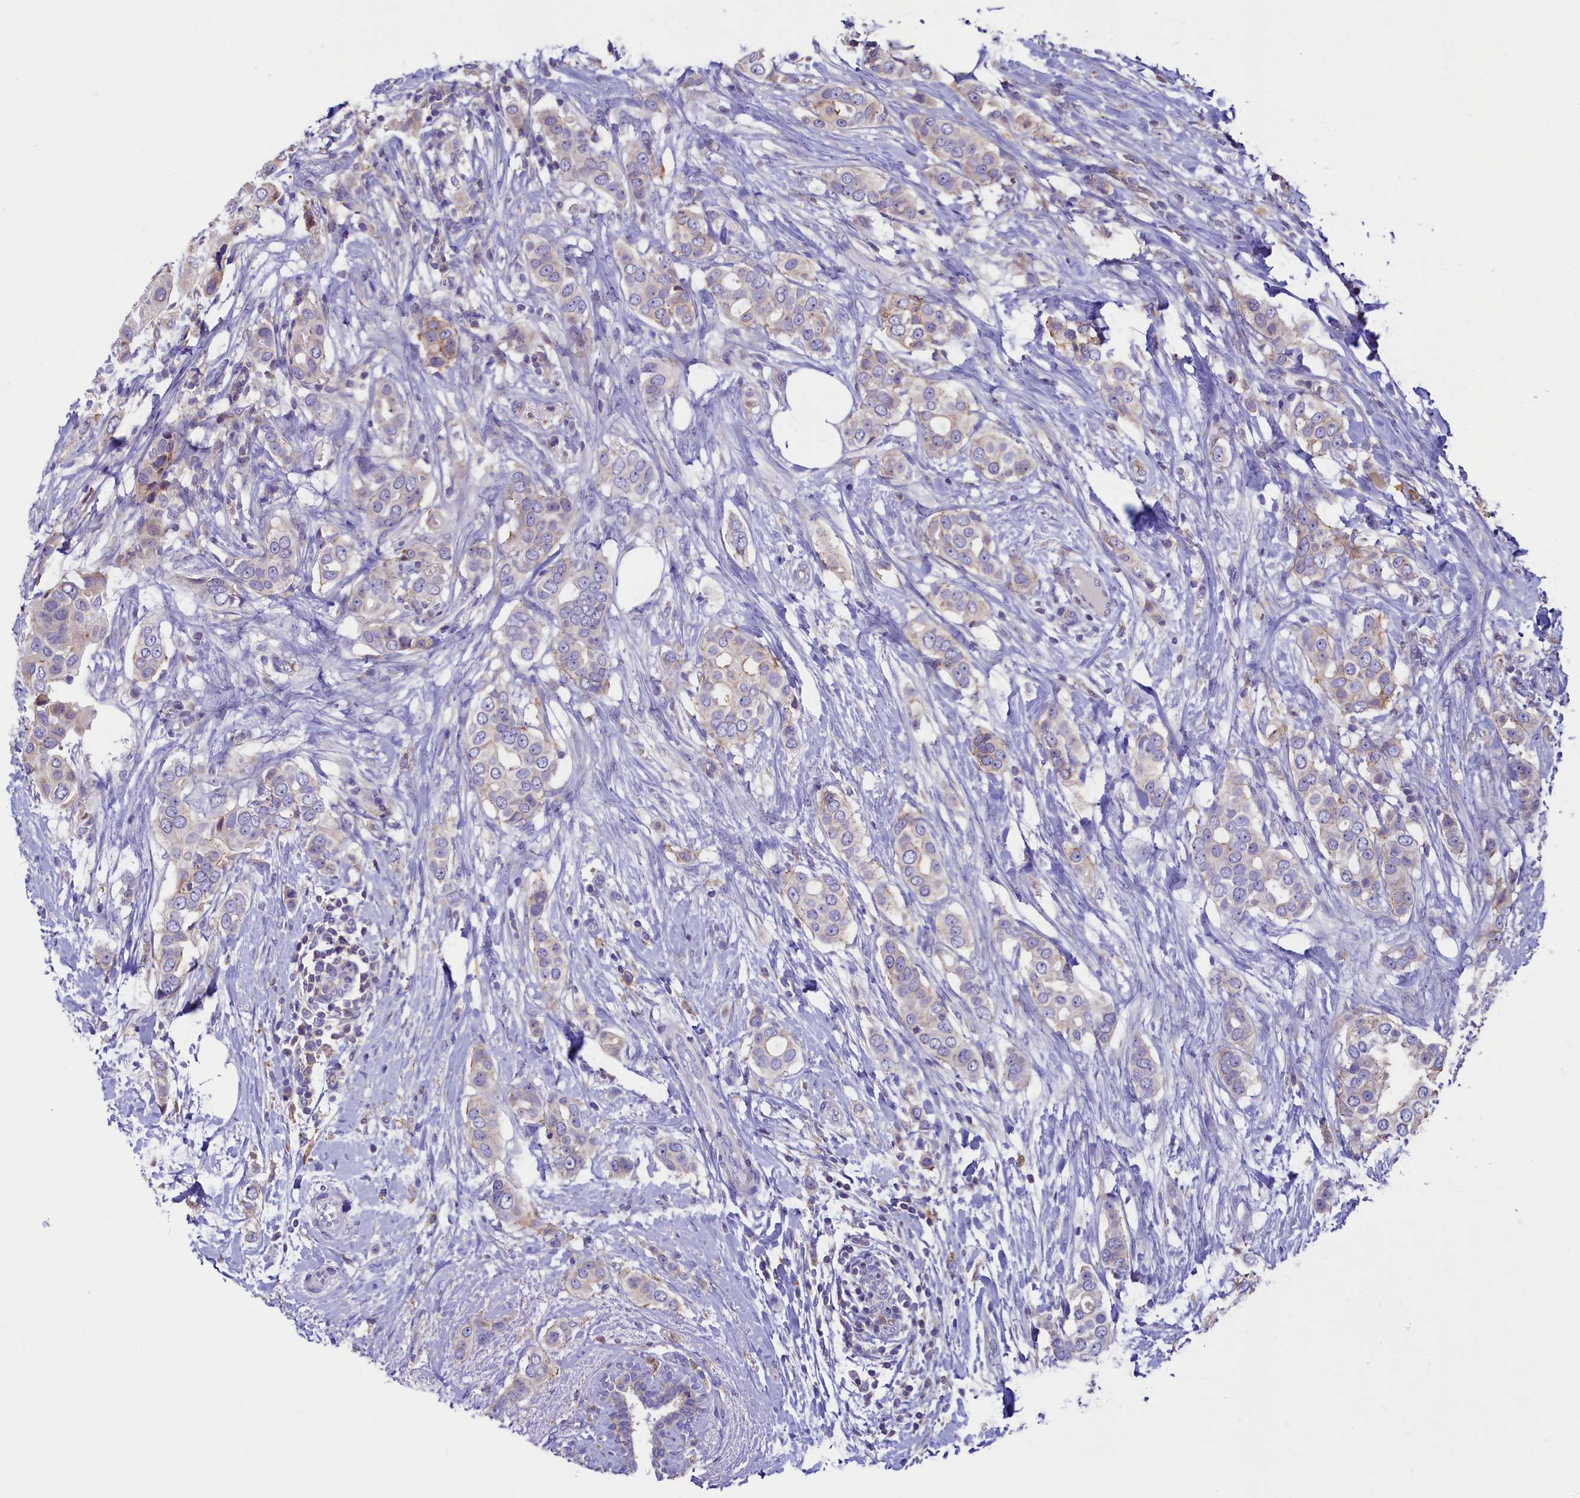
{"staining": {"intensity": "negative", "quantity": "none", "location": "none"}, "tissue": "breast cancer", "cell_type": "Tumor cells", "image_type": "cancer", "snomed": [{"axis": "morphology", "description": "Lobular carcinoma"}, {"axis": "topography", "description": "Breast"}], "caption": "Protein analysis of breast cancer (lobular carcinoma) exhibits no significant positivity in tumor cells.", "gene": "HPS6", "patient": {"sex": "female", "age": 51}}